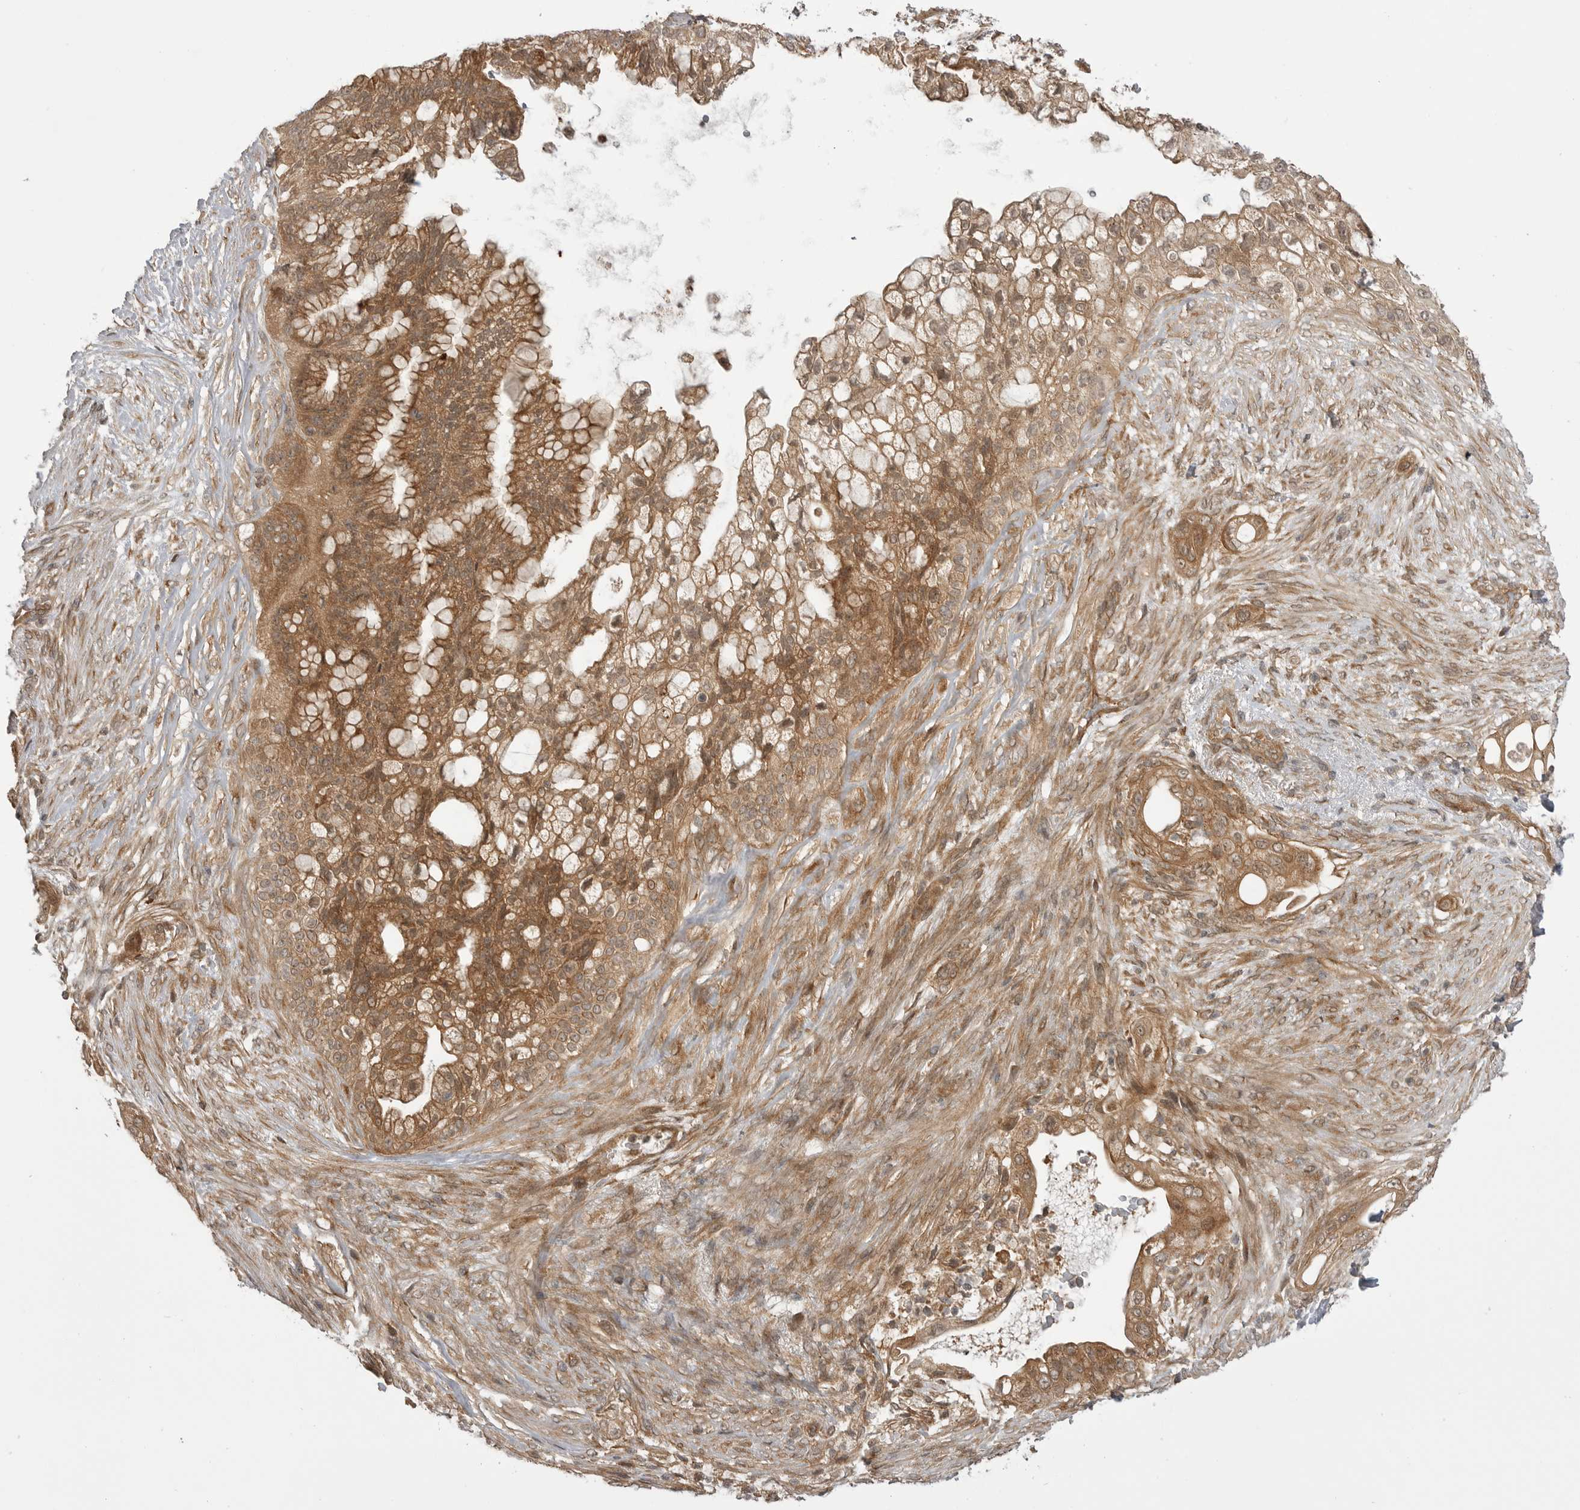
{"staining": {"intensity": "moderate", "quantity": ">75%", "location": "cytoplasmic/membranous"}, "tissue": "pancreatic cancer", "cell_type": "Tumor cells", "image_type": "cancer", "snomed": [{"axis": "morphology", "description": "Adenocarcinoma, NOS"}, {"axis": "topography", "description": "Pancreas"}], "caption": "Pancreatic cancer (adenocarcinoma) was stained to show a protein in brown. There is medium levels of moderate cytoplasmic/membranous positivity in approximately >75% of tumor cells. The staining is performed using DAB brown chromogen to label protein expression. The nuclei are counter-stained blue using hematoxylin.", "gene": "PDCL", "patient": {"sex": "male", "age": 53}}